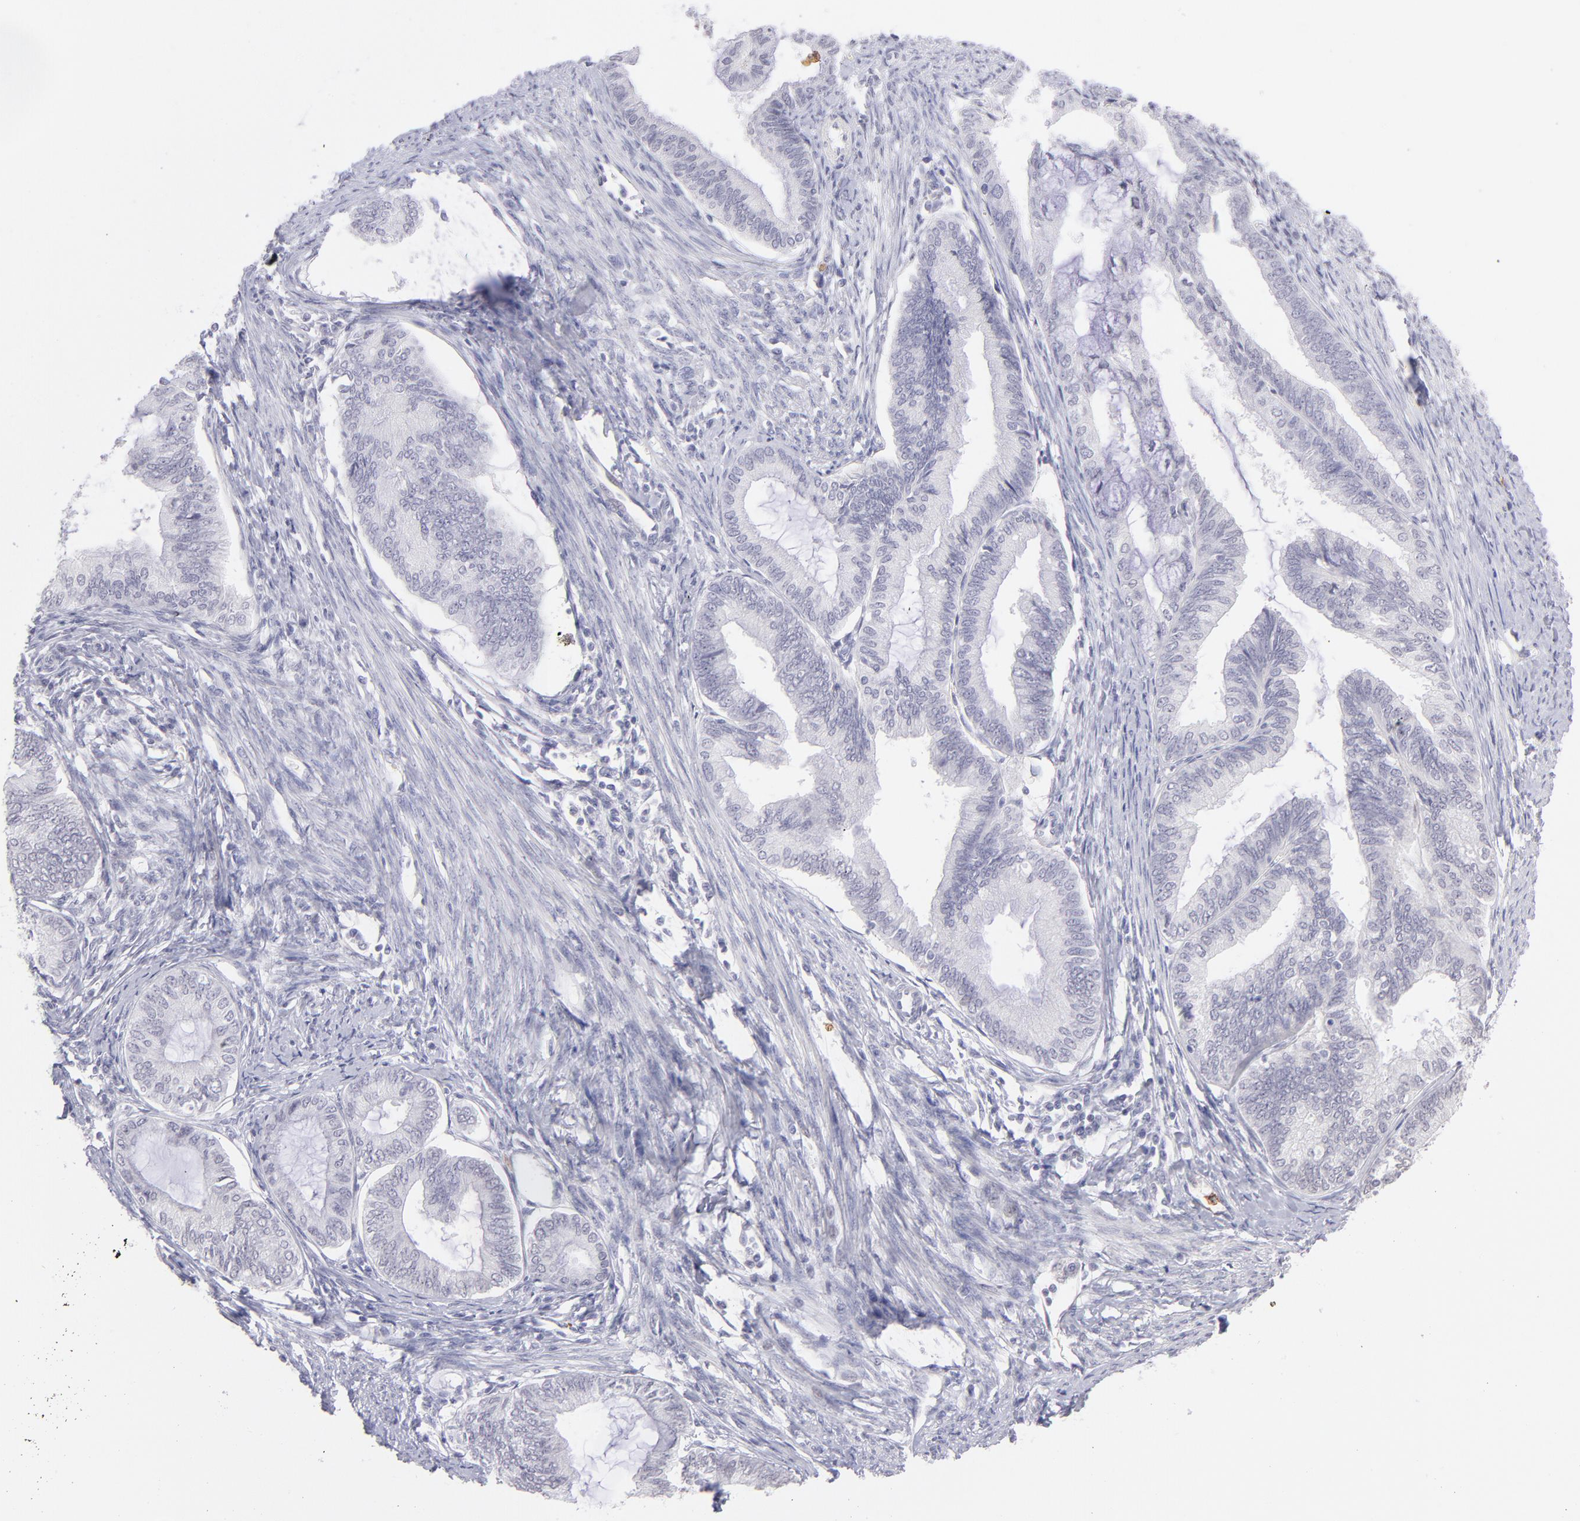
{"staining": {"intensity": "negative", "quantity": "none", "location": "none"}, "tissue": "endometrial cancer", "cell_type": "Tumor cells", "image_type": "cancer", "snomed": [{"axis": "morphology", "description": "Adenocarcinoma, NOS"}, {"axis": "topography", "description": "Endometrium"}], "caption": "The histopathology image reveals no staining of tumor cells in endometrial cancer (adenocarcinoma).", "gene": "LTB4R", "patient": {"sex": "female", "age": 86}}